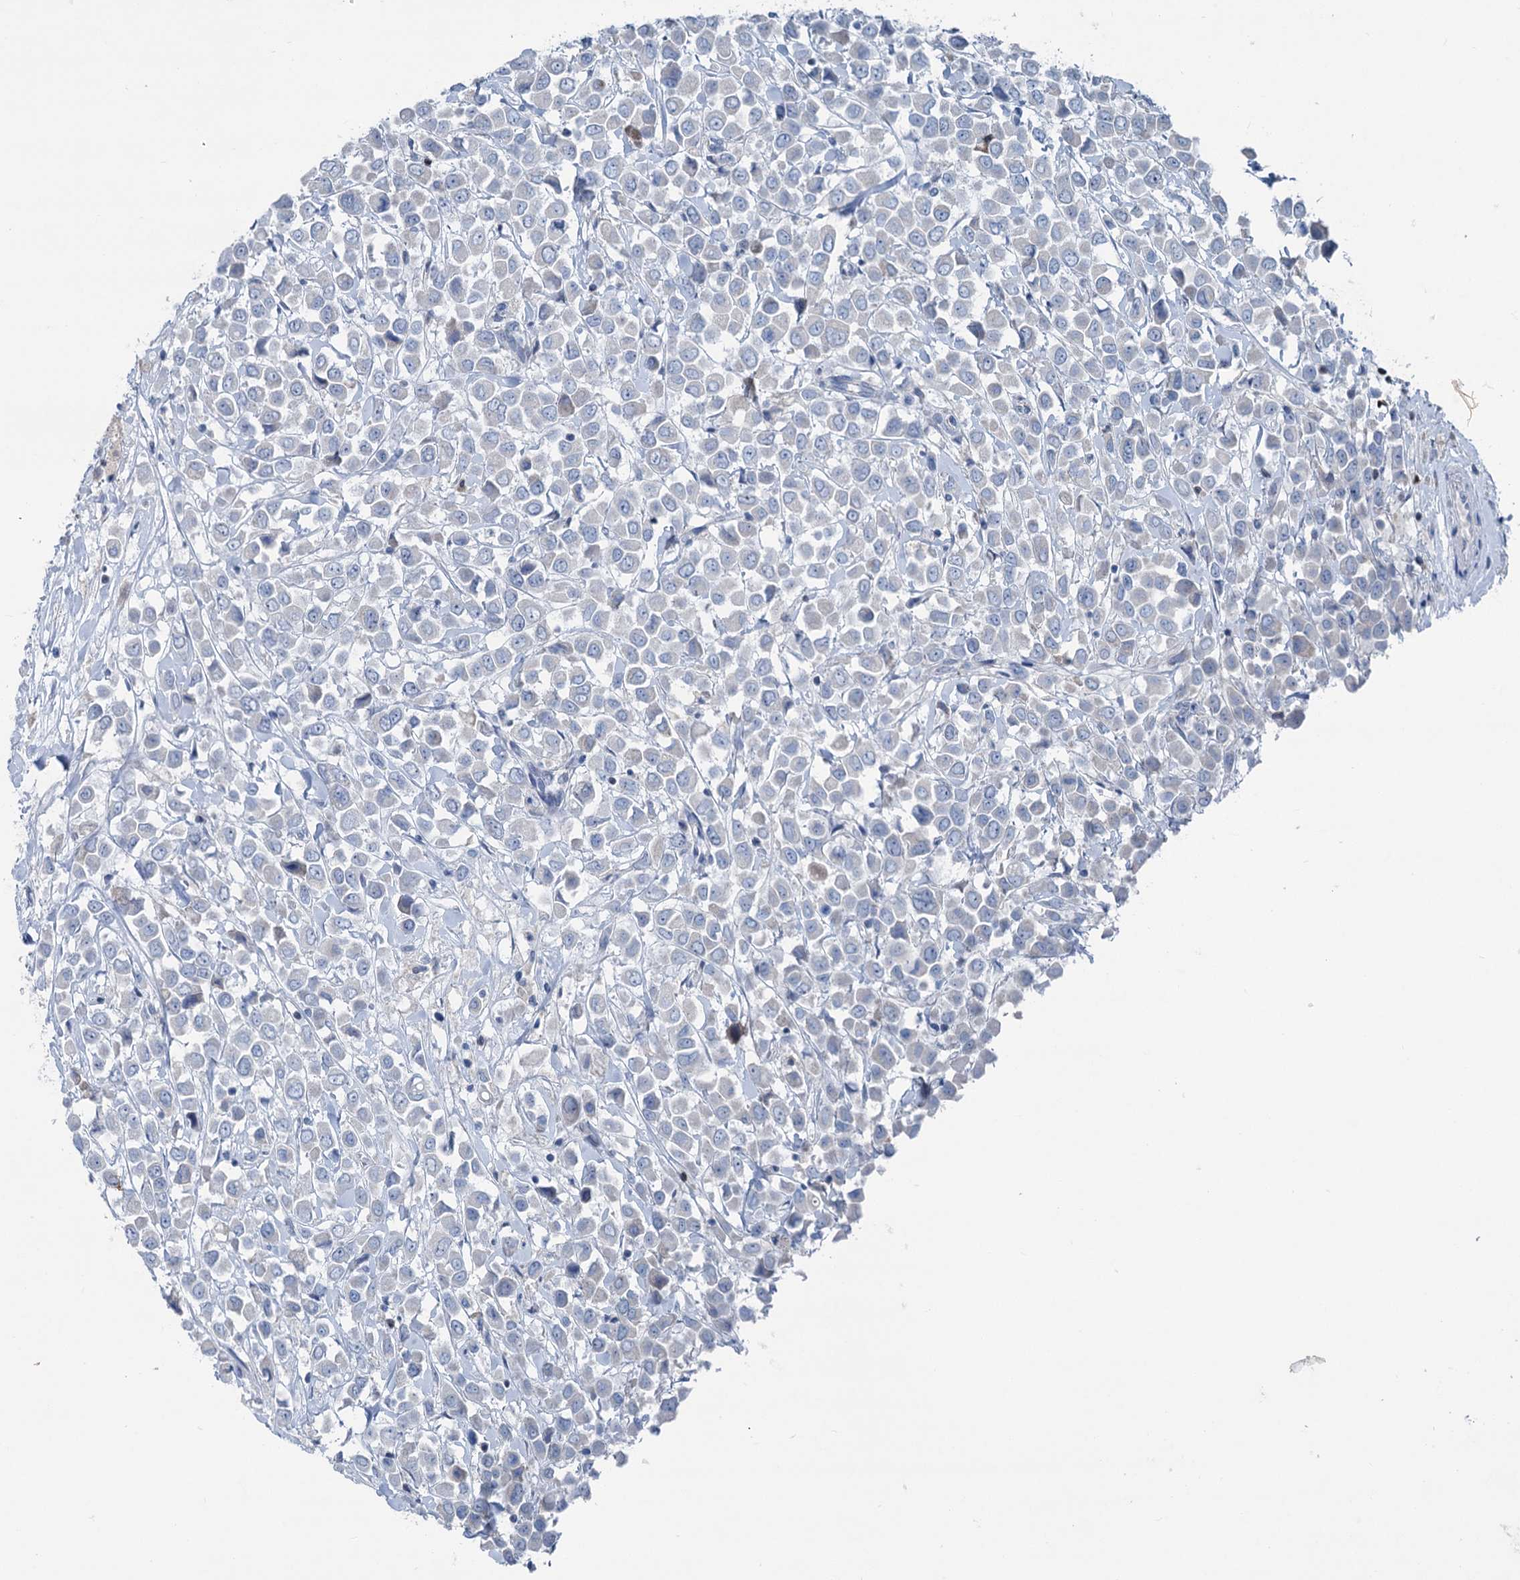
{"staining": {"intensity": "negative", "quantity": "none", "location": "none"}, "tissue": "breast cancer", "cell_type": "Tumor cells", "image_type": "cancer", "snomed": [{"axis": "morphology", "description": "Duct carcinoma"}, {"axis": "topography", "description": "Breast"}], "caption": "This is an immunohistochemistry (IHC) micrograph of human intraductal carcinoma (breast). There is no expression in tumor cells.", "gene": "ELP4", "patient": {"sex": "female", "age": 61}}